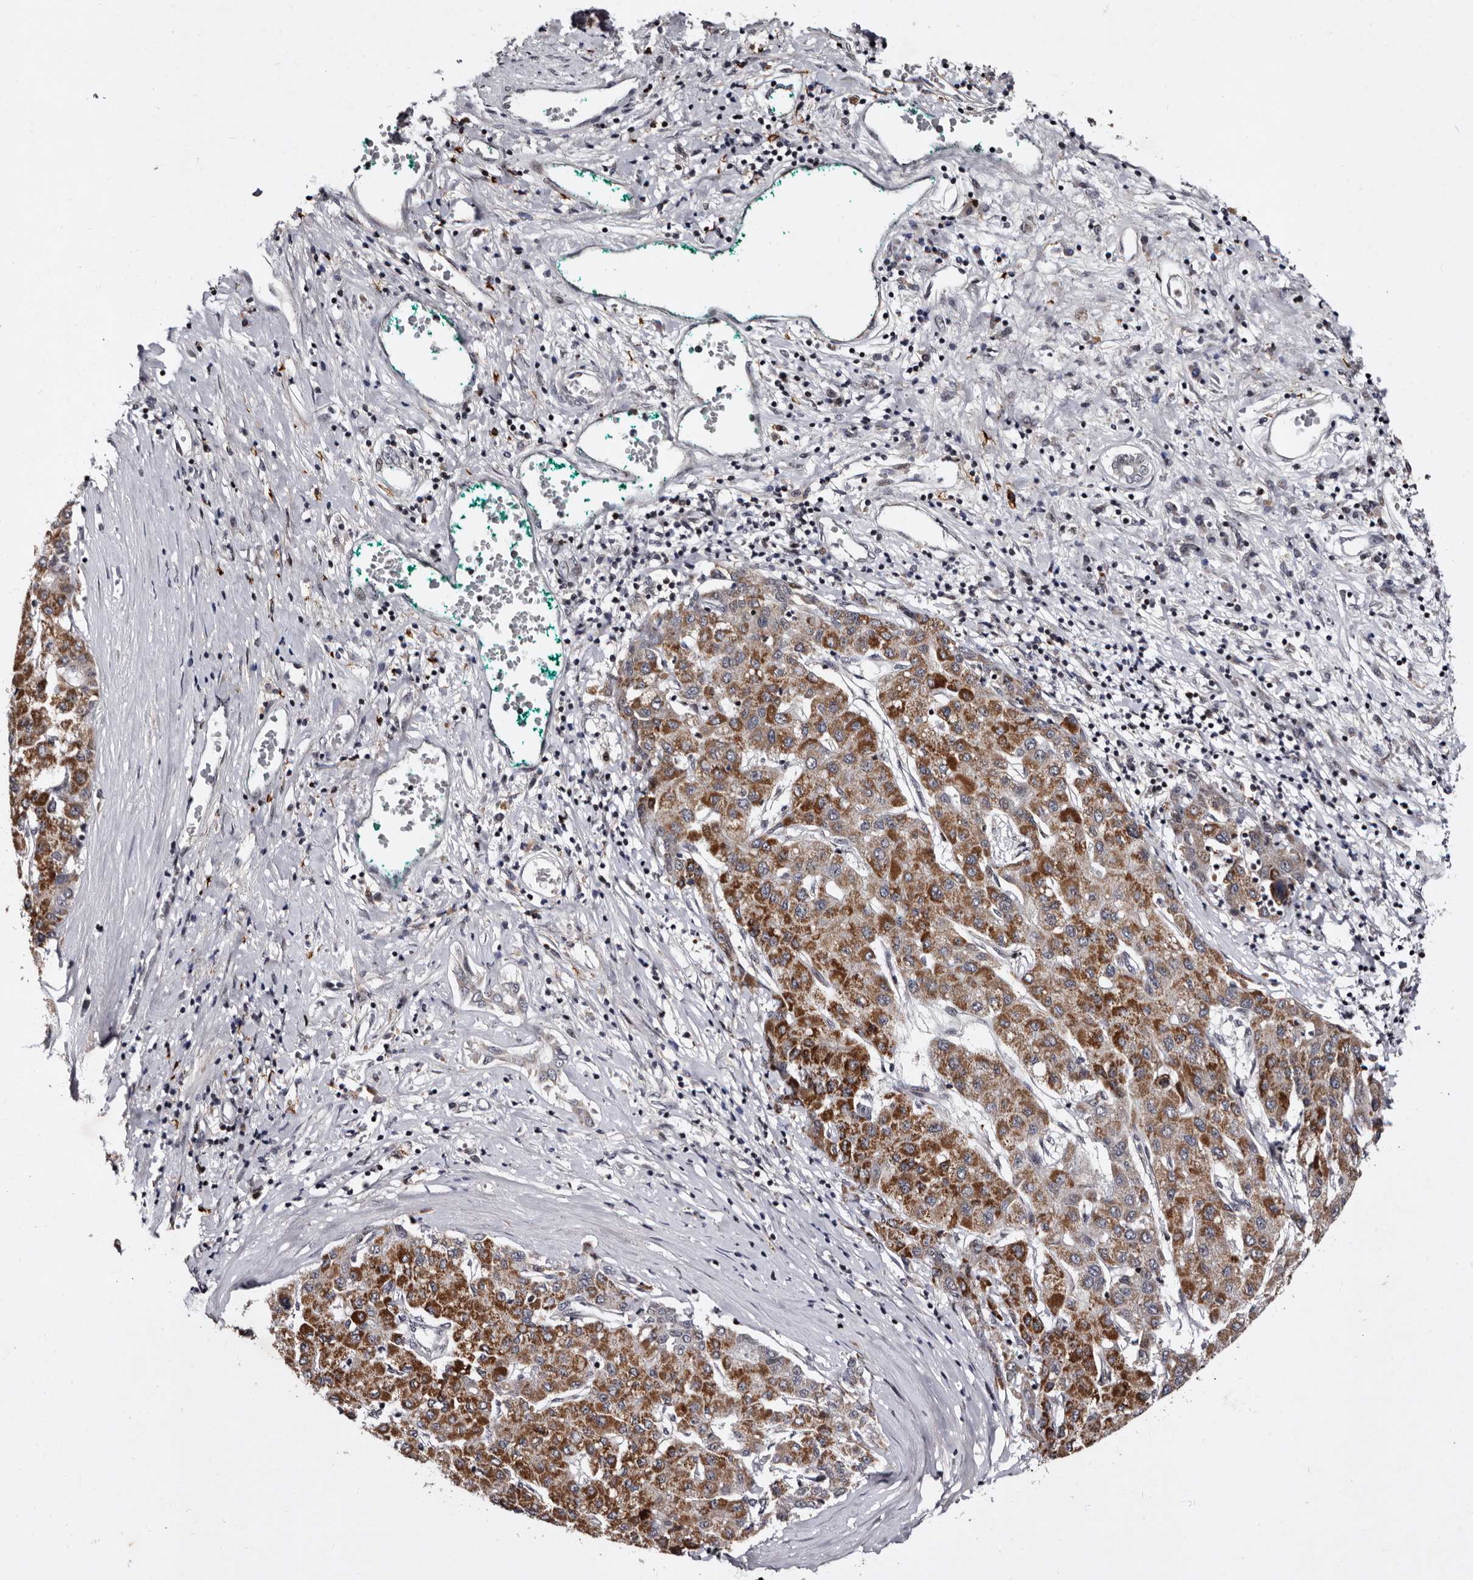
{"staining": {"intensity": "moderate", "quantity": "25%-75%", "location": "cytoplasmic/membranous"}, "tissue": "liver cancer", "cell_type": "Tumor cells", "image_type": "cancer", "snomed": [{"axis": "morphology", "description": "Carcinoma, Hepatocellular, NOS"}, {"axis": "topography", "description": "Liver"}], "caption": "Protein expression by IHC demonstrates moderate cytoplasmic/membranous positivity in approximately 25%-75% of tumor cells in liver cancer. The protein is stained brown, and the nuclei are stained in blue (DAB (3,3'-diaminobenzidine) IHC with brightfield microscopy, high magnification).", "gene": "TNKS", "patient": {"sex": "male", "age": 65}}